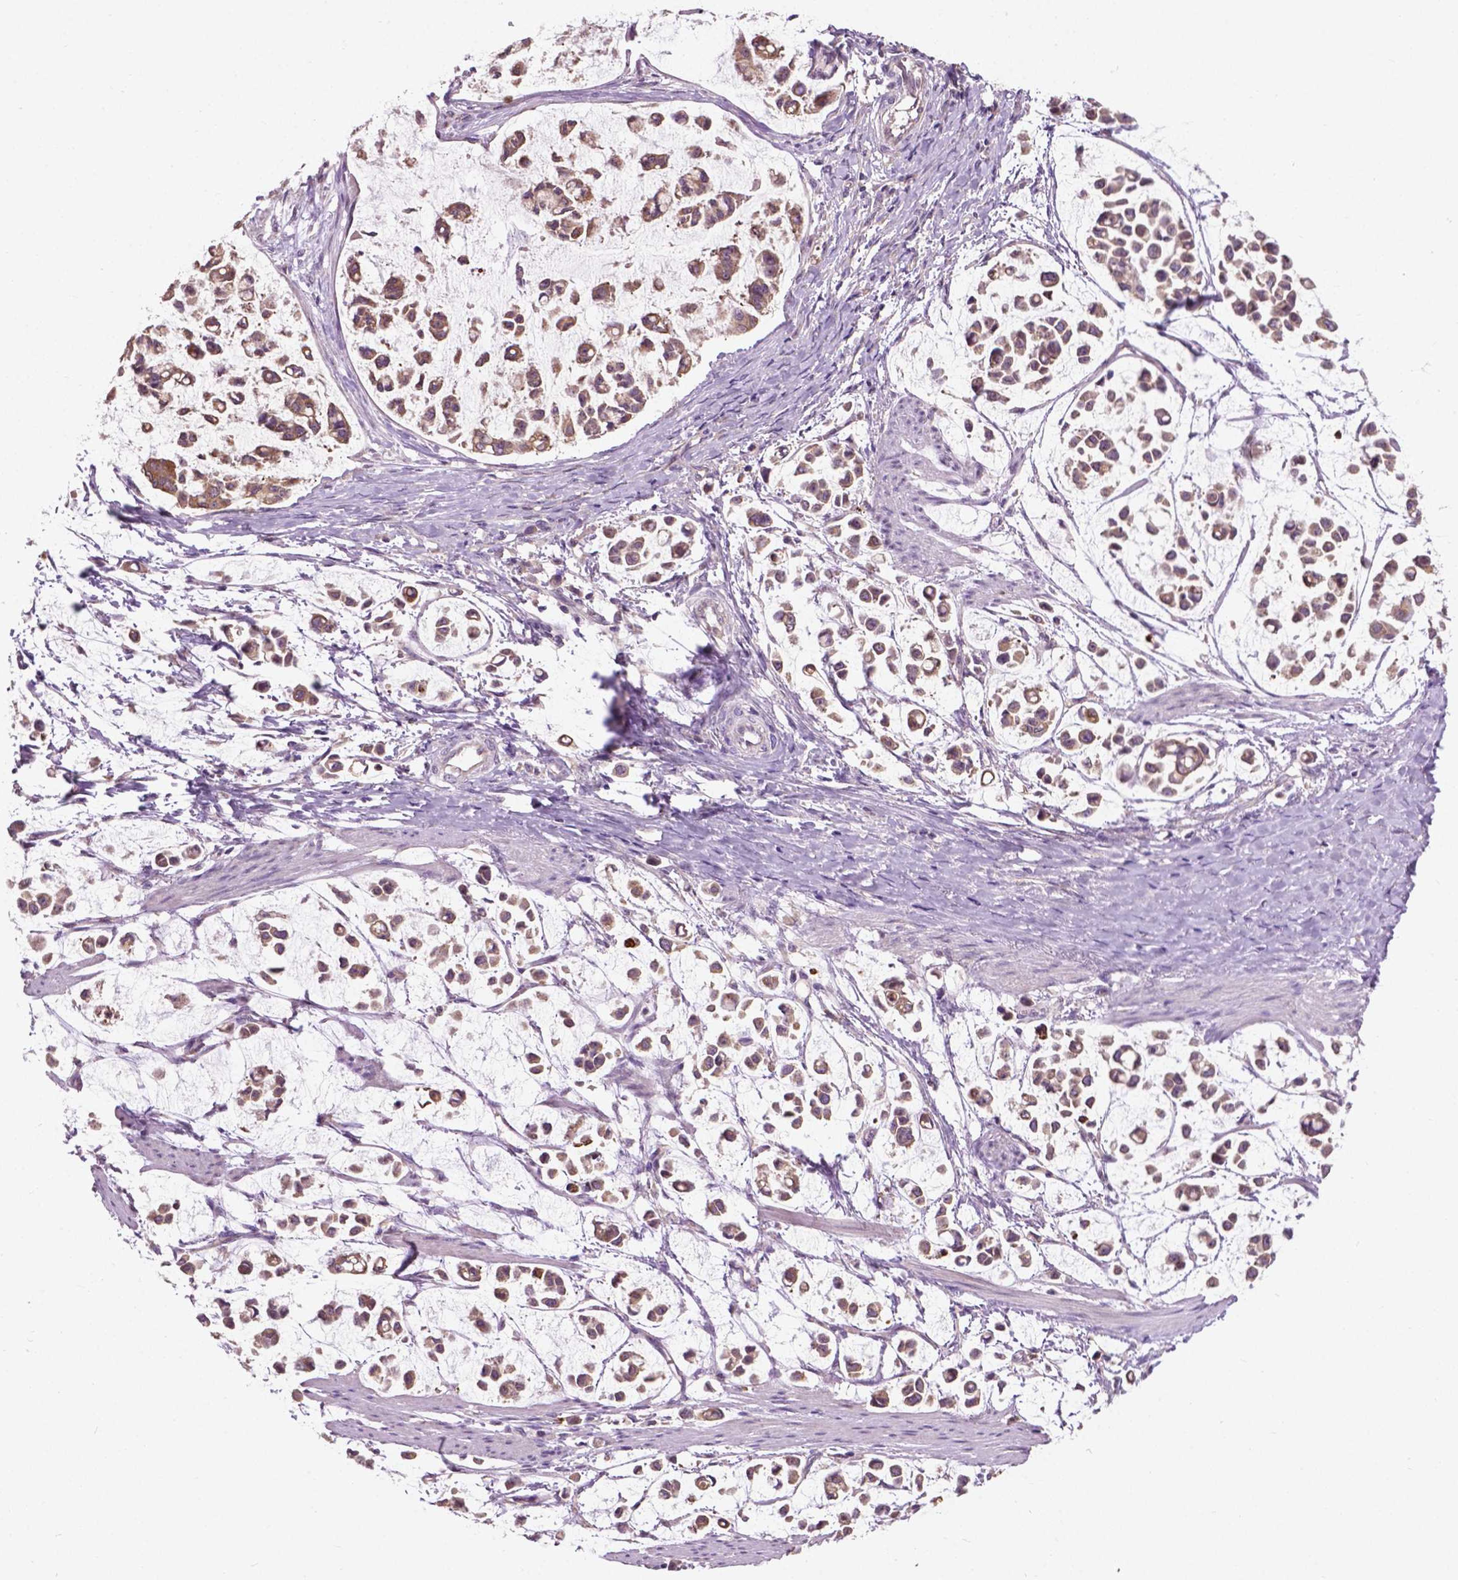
{"staining": {"intensity": "moderate", "quantity": ">75%", "location": "cytoplasmic/membranous"}, "tissue": "stomach cancer", "cell_type": "Tumor cells", "image_type": "cancer", "snomed": [{"axis": "morphology", "description": "Adenocarcinoma, NOS"}, {"axis": "topography", "description": "Stomach"}], "caption": "Moderate cytoplasmic/membranous positivity for a protein is present in approximately >75% of tumor cells of adenocarcinoma (stomach) using IHC.", "gene": "MZT1", "patient": {"sex": "male", "age": 82}}